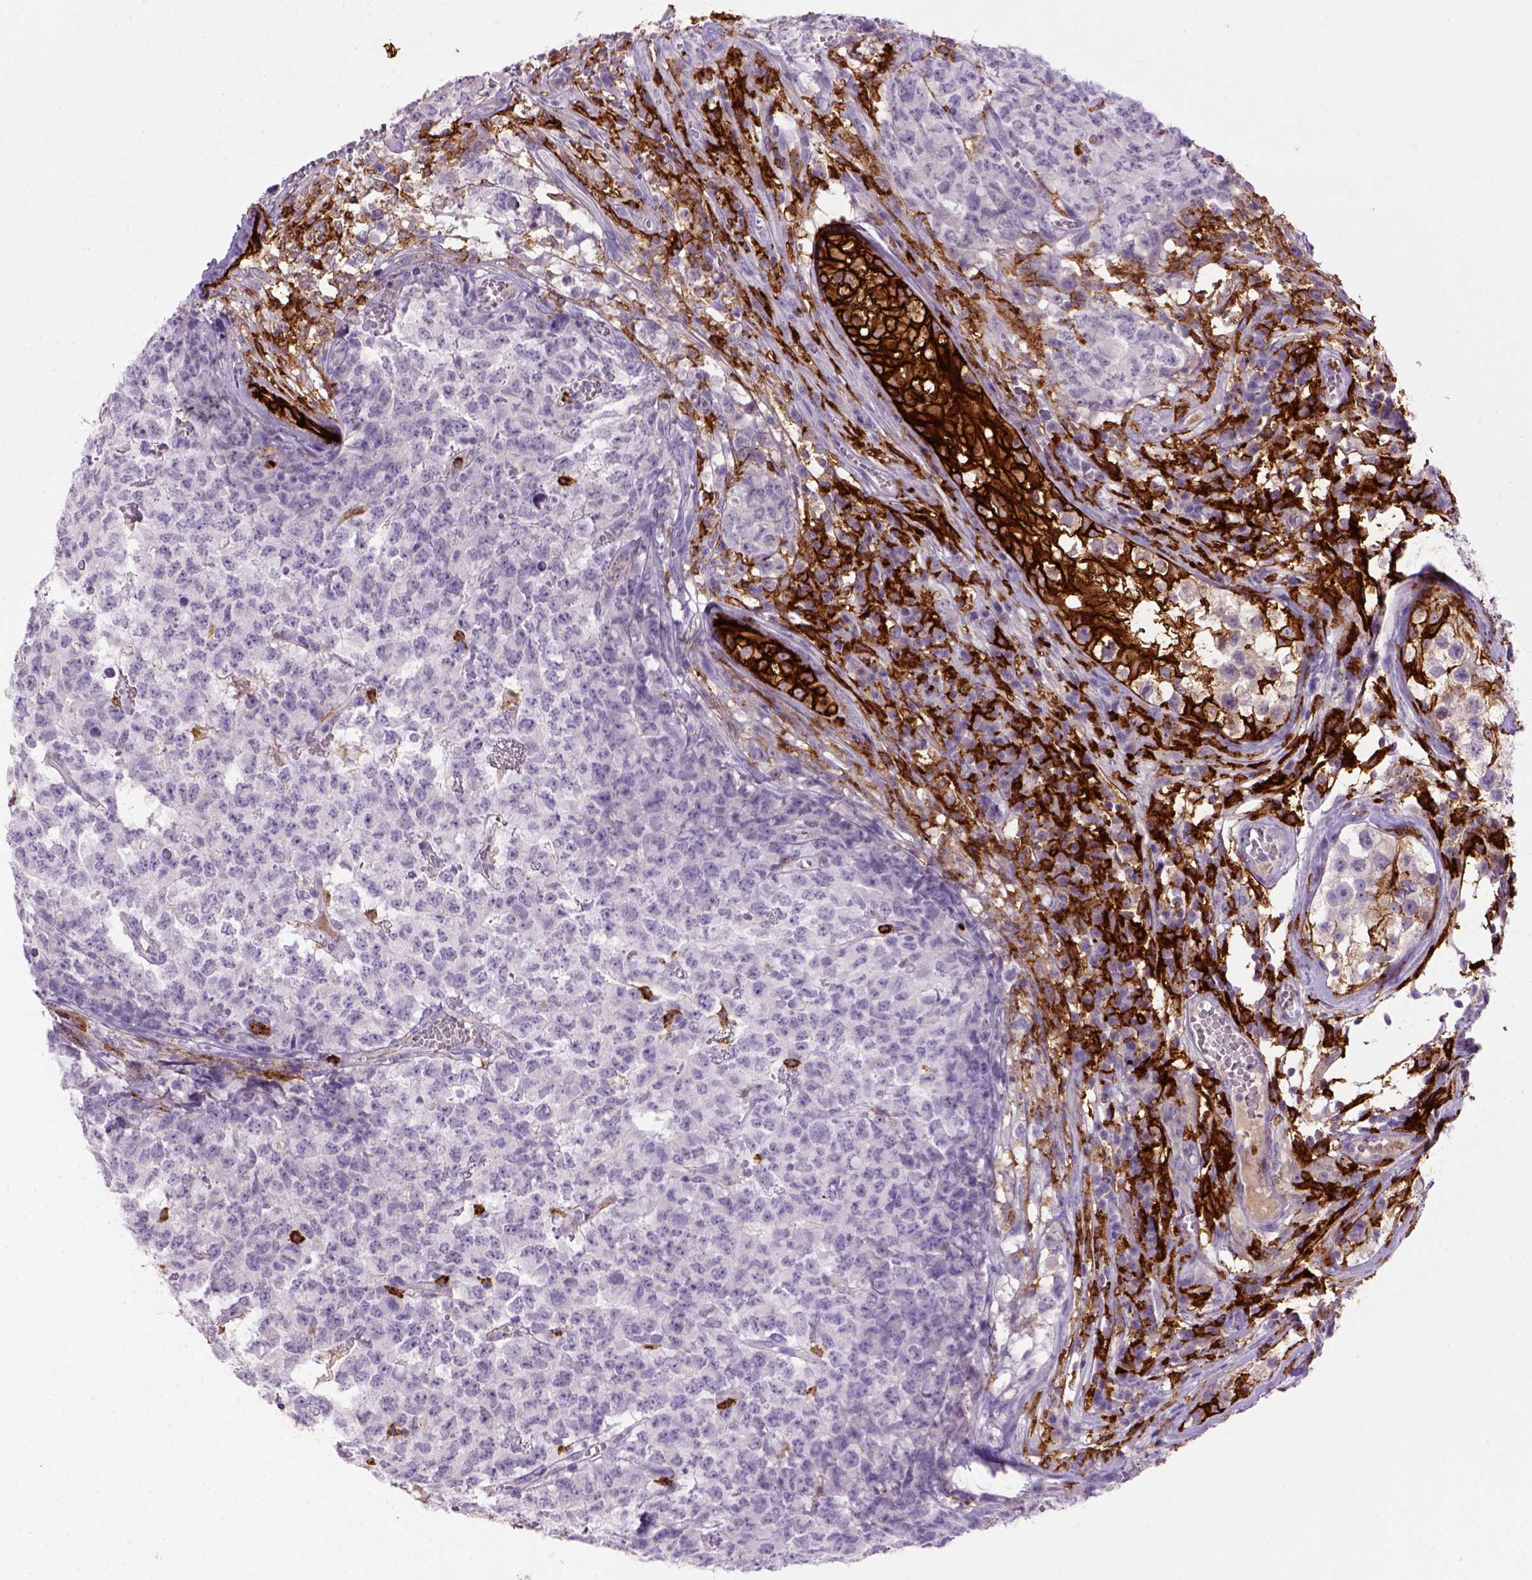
{"staining": {"intensity": "negative", "quantity": "none", "location": "none"}, "tissue": "testis cancer", "cell_type": "Tumor cells", "image_type": "cancer", "snomed": [{"axis": "morphology", "description": "Carcinoma, Embryonal, NOS"}, {"axis": "topography", "description": "Testis"}], "caption": "Tumor cells show no significant protein staining in testis cancer.", "gene": "CD14", "patient": {"sex": "male", "age": 23}}